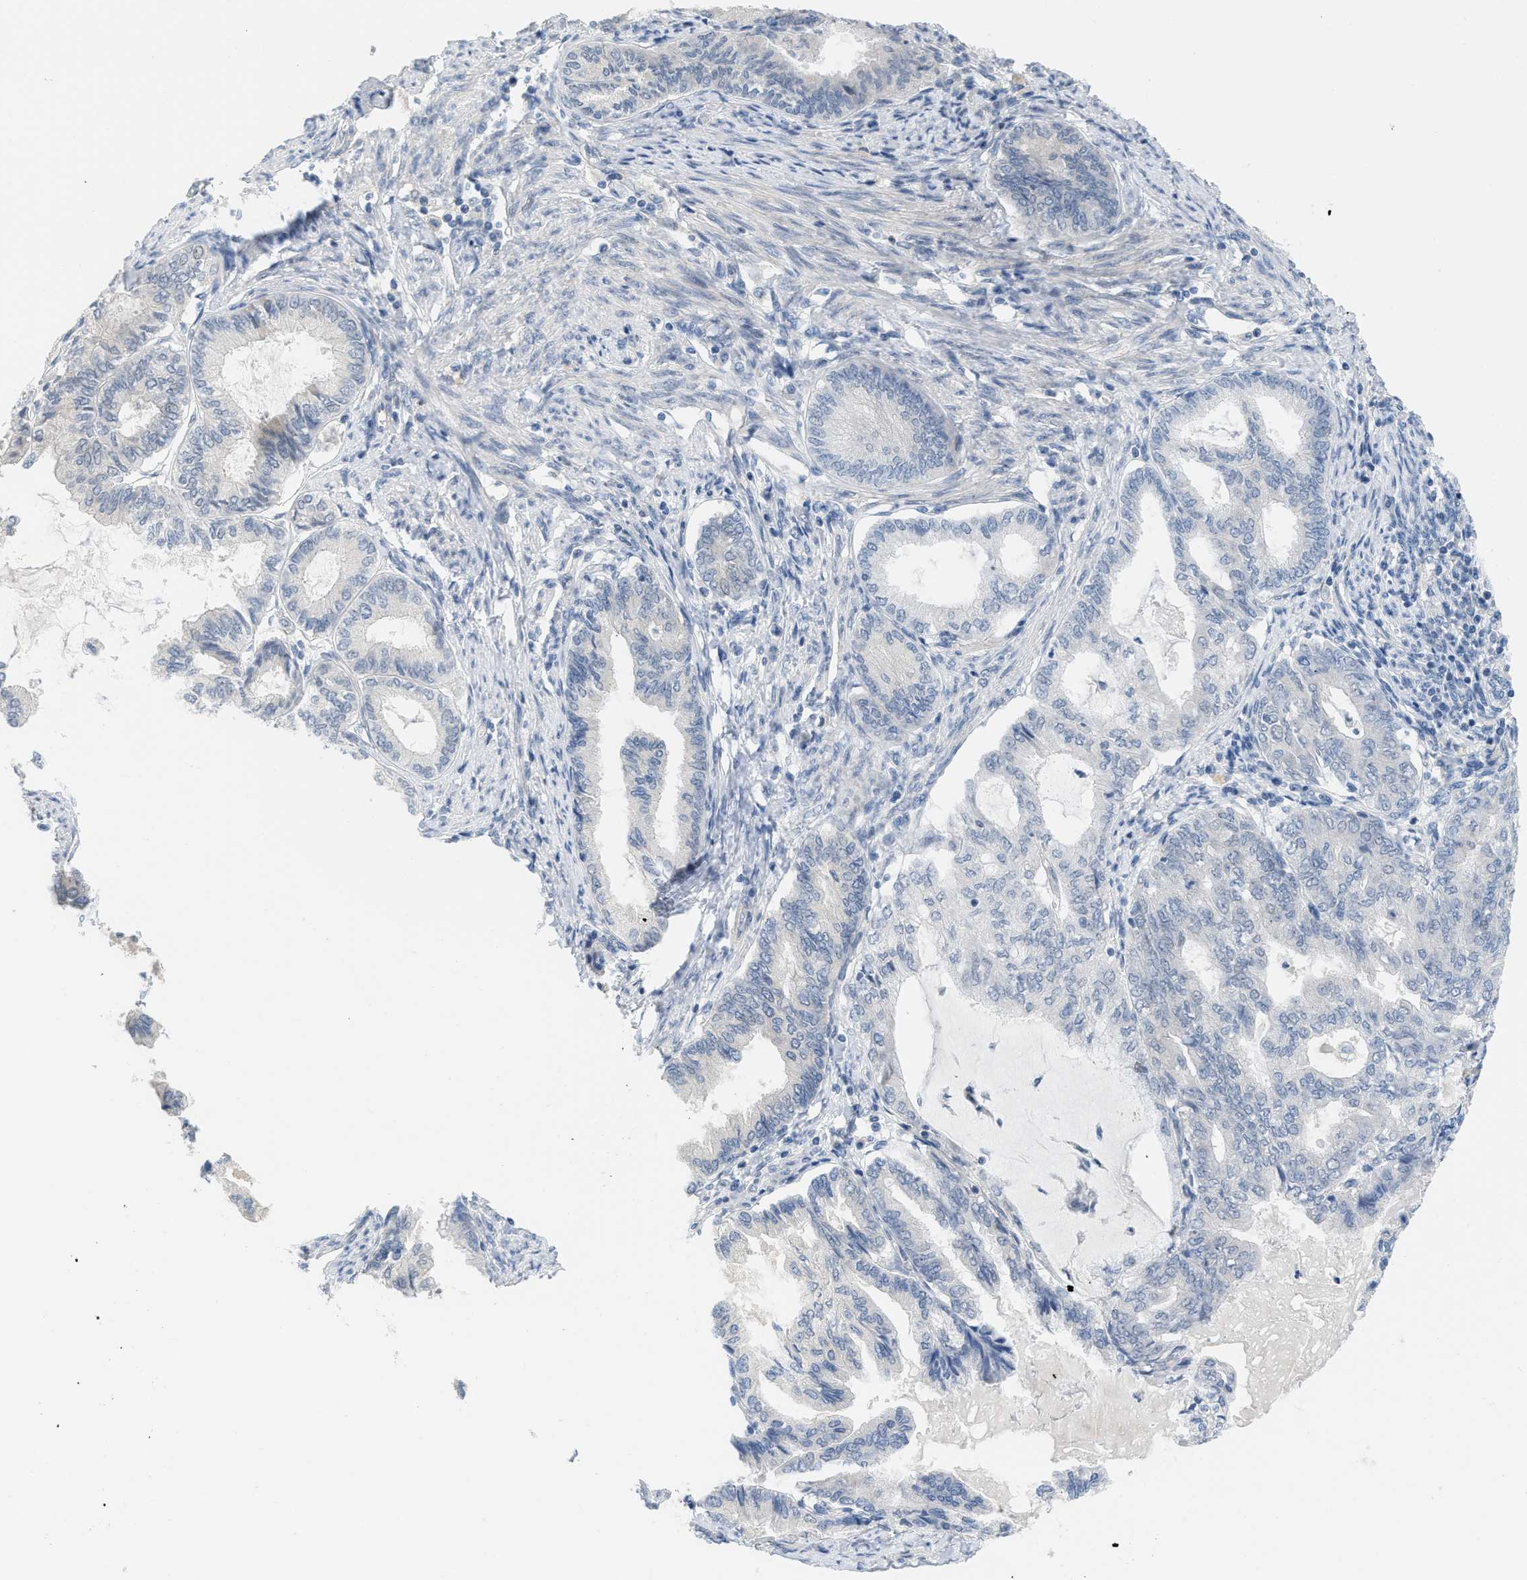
{"staining": {"intensity": "negative", "quantity": "none", "location": "none"}, "tissue": "endometrial cancer", "cell_type": "Tumor cells", "image_type": "cancer", "snomed": [{"axis": "morphology", "description": "Adenocarcinoma, NOS"}, {"axis": "topography", "description": "Endometrium"}], "caption": "The micrograph shows no significant expression in tumor cells of adenocarcinoma (endometrial).", "gene": "TNFAIP1", "patient": {"sex": "female", "age": 86}}